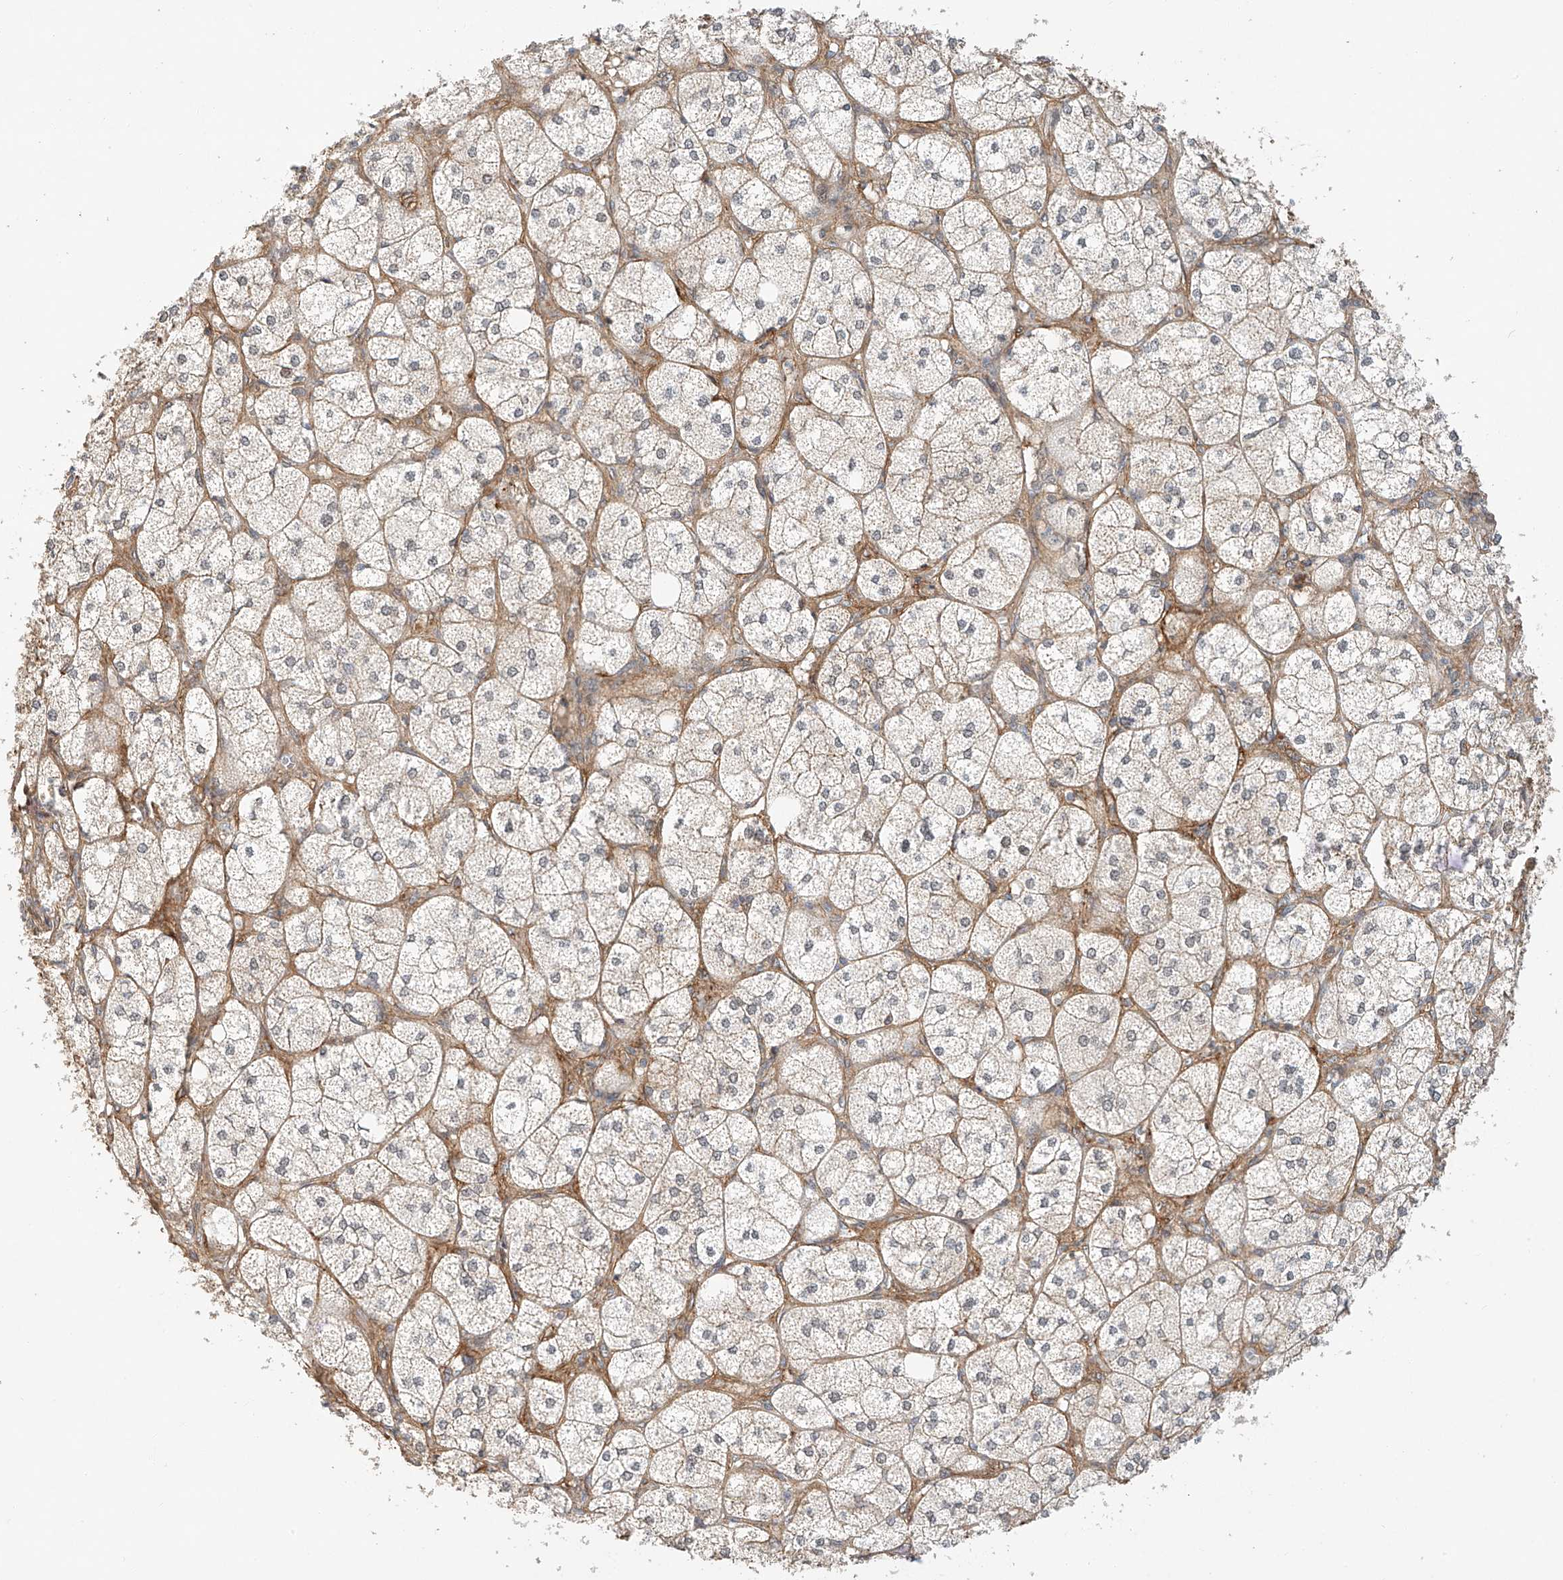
{"staining": {"intensity": "moderate", "quantity": "25%-75%", "location": "cytoplasmic/membranous,nuclear"}, "tissue": "adrenal gland", "cell_type": "Glandular cells", "image_type": "normal", "snomed": [{"axis": "morphology", "description": "Normal tissue, NOS"}, {"axis": "topography", "description": "Adrenal gland"}], "caption": "Immunohistochemical staining of unremarkable adrenal gland shows 25%-75% levels of moderate cytoplasmic/membranous,nuclear protein expression in approximately 25%-75% of glandular cells. (Stains: DAB in brown, nuclei in blue, Microscopy: brightfield microscopy at high magnification).", "gene": "CSMD3", "patient": {"sex": "female", "age": 61}}